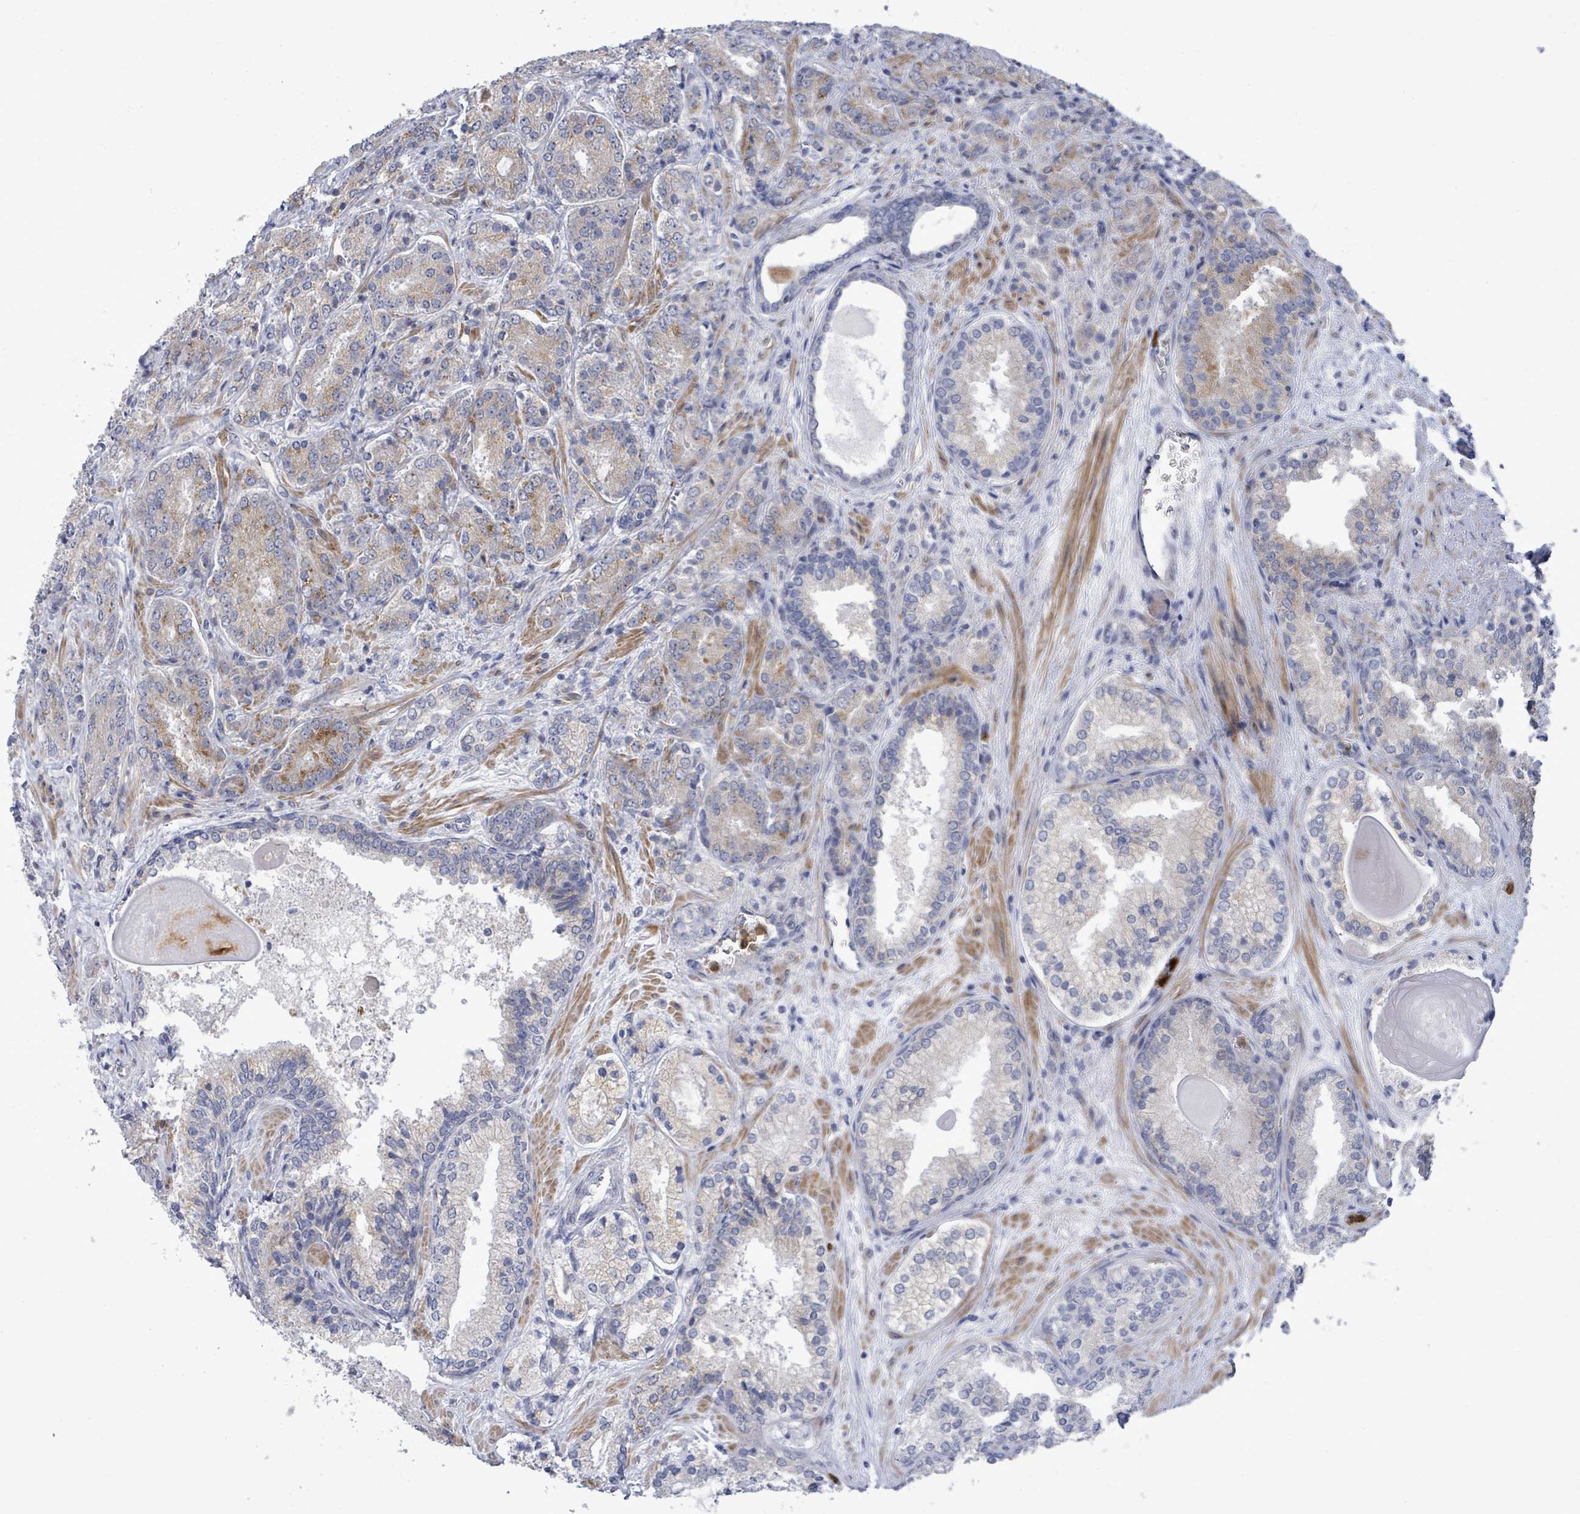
{"staining": {"intensity": "moderate", "quantity": "25%-75%", "location": "cytoplasmic/membranous"}, "tissue": "prostate cancer", "cell_type": "Tumor cells", "image_type": "cancer", "snomed": [{"axis": "morphology", "description": "Adenocarcinoma, High grade"}, {"axis": "topography", "description": "Prostate"}], "caption": "The histopathology image displays staining of prostate cancer, revealing moderate cytoplasmic/membranous protein positivity (brown color) within tumor cells. (brown staining indicates protein expression, while blue staining denotes nuclei).", "gene": "SAR1A", "patient": {"sex": "male", "age": 63}}